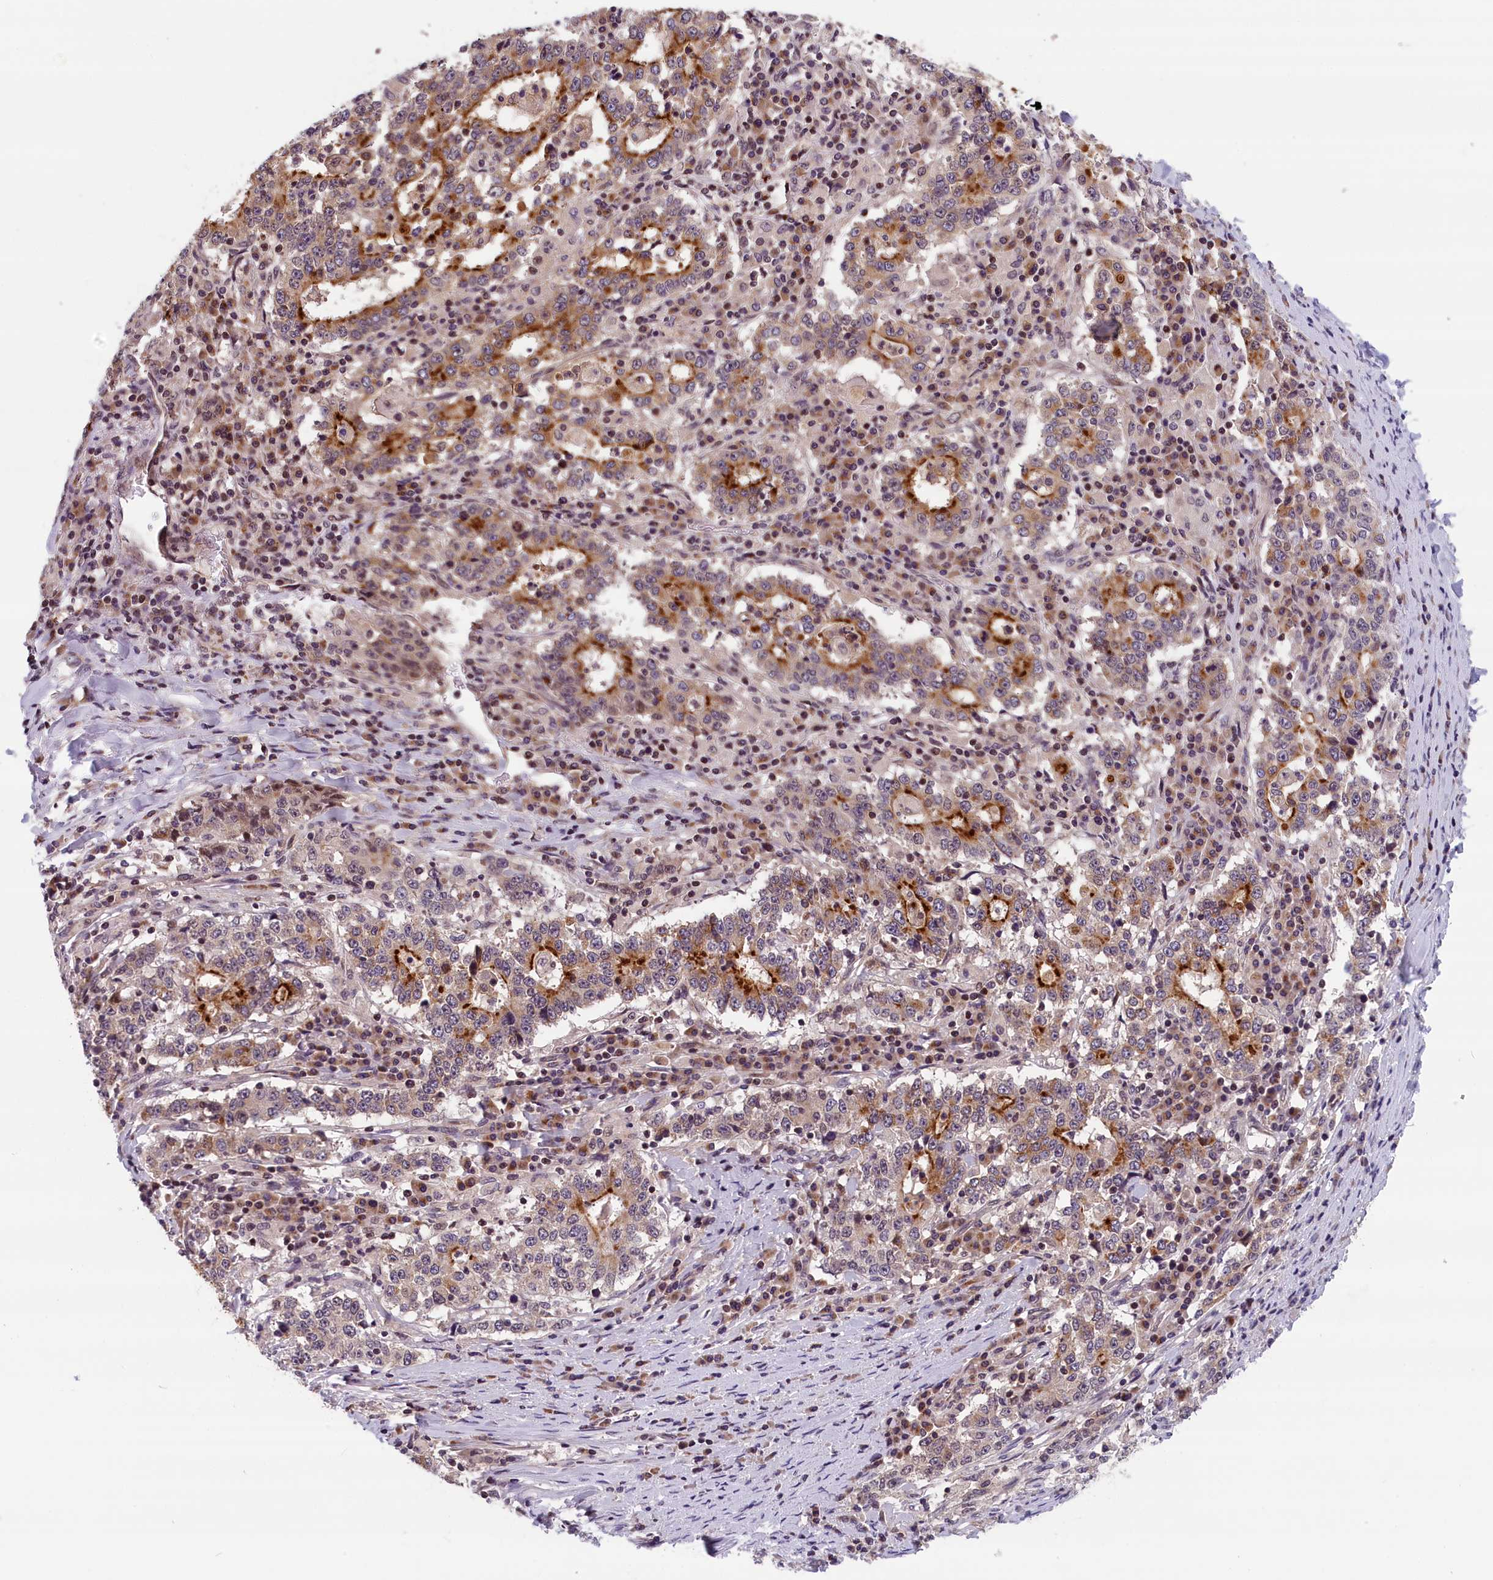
{"staining": {"intensity": "strong", "quantity": "<25%", "location": "cytoplasmic/membranous"}, "tissue": "stomach cancer", "cell_type": "Tumor cells", "image_type": "cancer", "snomed": [{"axis": "morphology", "description": "Adenocarcinoma, NOS"}, {"axis": "topography", "description": "Stomach"}], "caption": "Immunohistochemistry (IHC) staining of adenocarcinoma (stomach), which displays medium levels of strong cytoplasmic/membranous positivity in about <25% of tumor cells indicating strong cytoplasmic/membranous protein positivity. The staining was performed using DAB (3,3'-diaminobenzidine) (brown) for protein detection and nuclei were counterstained in hematoxylin (blue).", "gene": "KCNK6", "patient": {"sex": "male", "age": 59}}